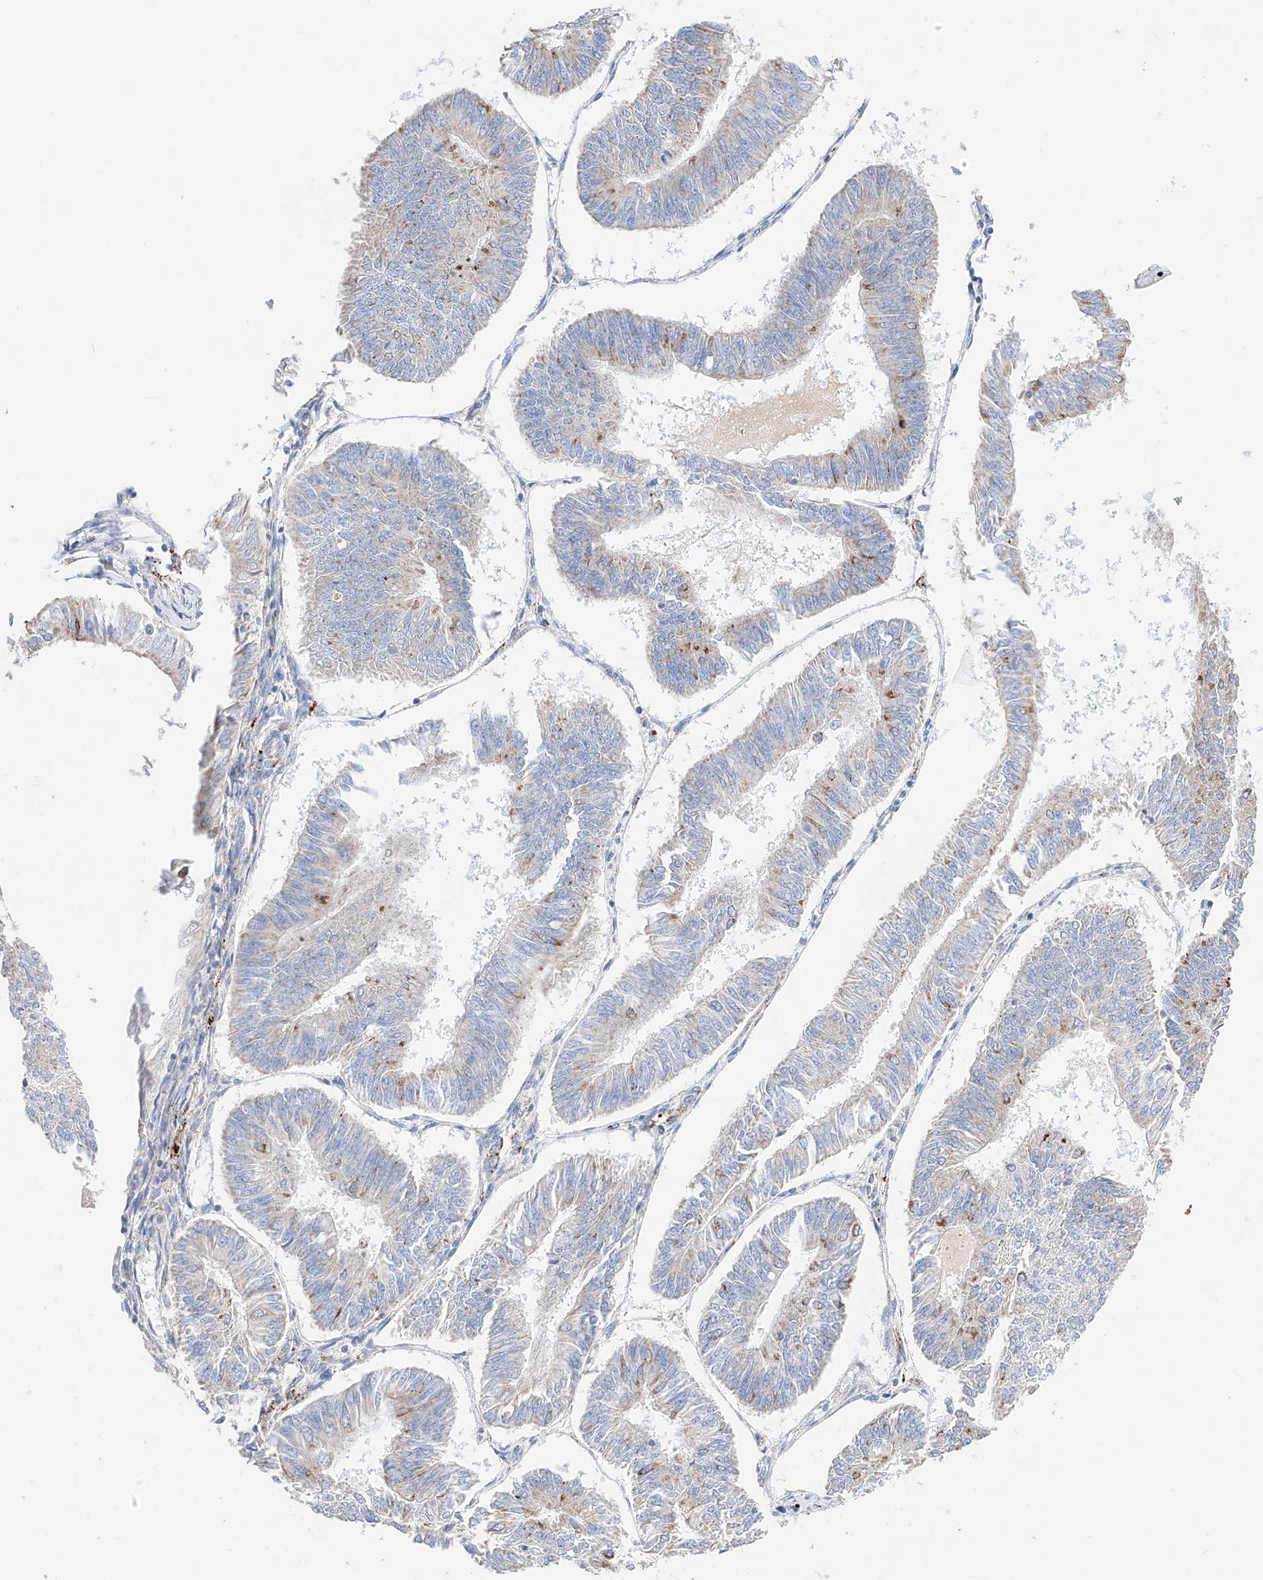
{"staining": {"intensity": "weak", "quantity": "<25%", "location": "cytoplasmic/membranous"}, "tissue": "endometrial cancer", "cell_type": "Tumor cells", "image_type": "cancer", "snomed": [{"axis": "morphology", "description": "Adenocarcinoma, NOS"}, {"axis": "topography", "description": "Endometrium"}], "caption": "Immunohistochemistry of adenocarcinoma (endometrial) displays no positivity in tumor cells.", "gene": "C6orf62", "patient": {"sex": "female", "age": 58}}